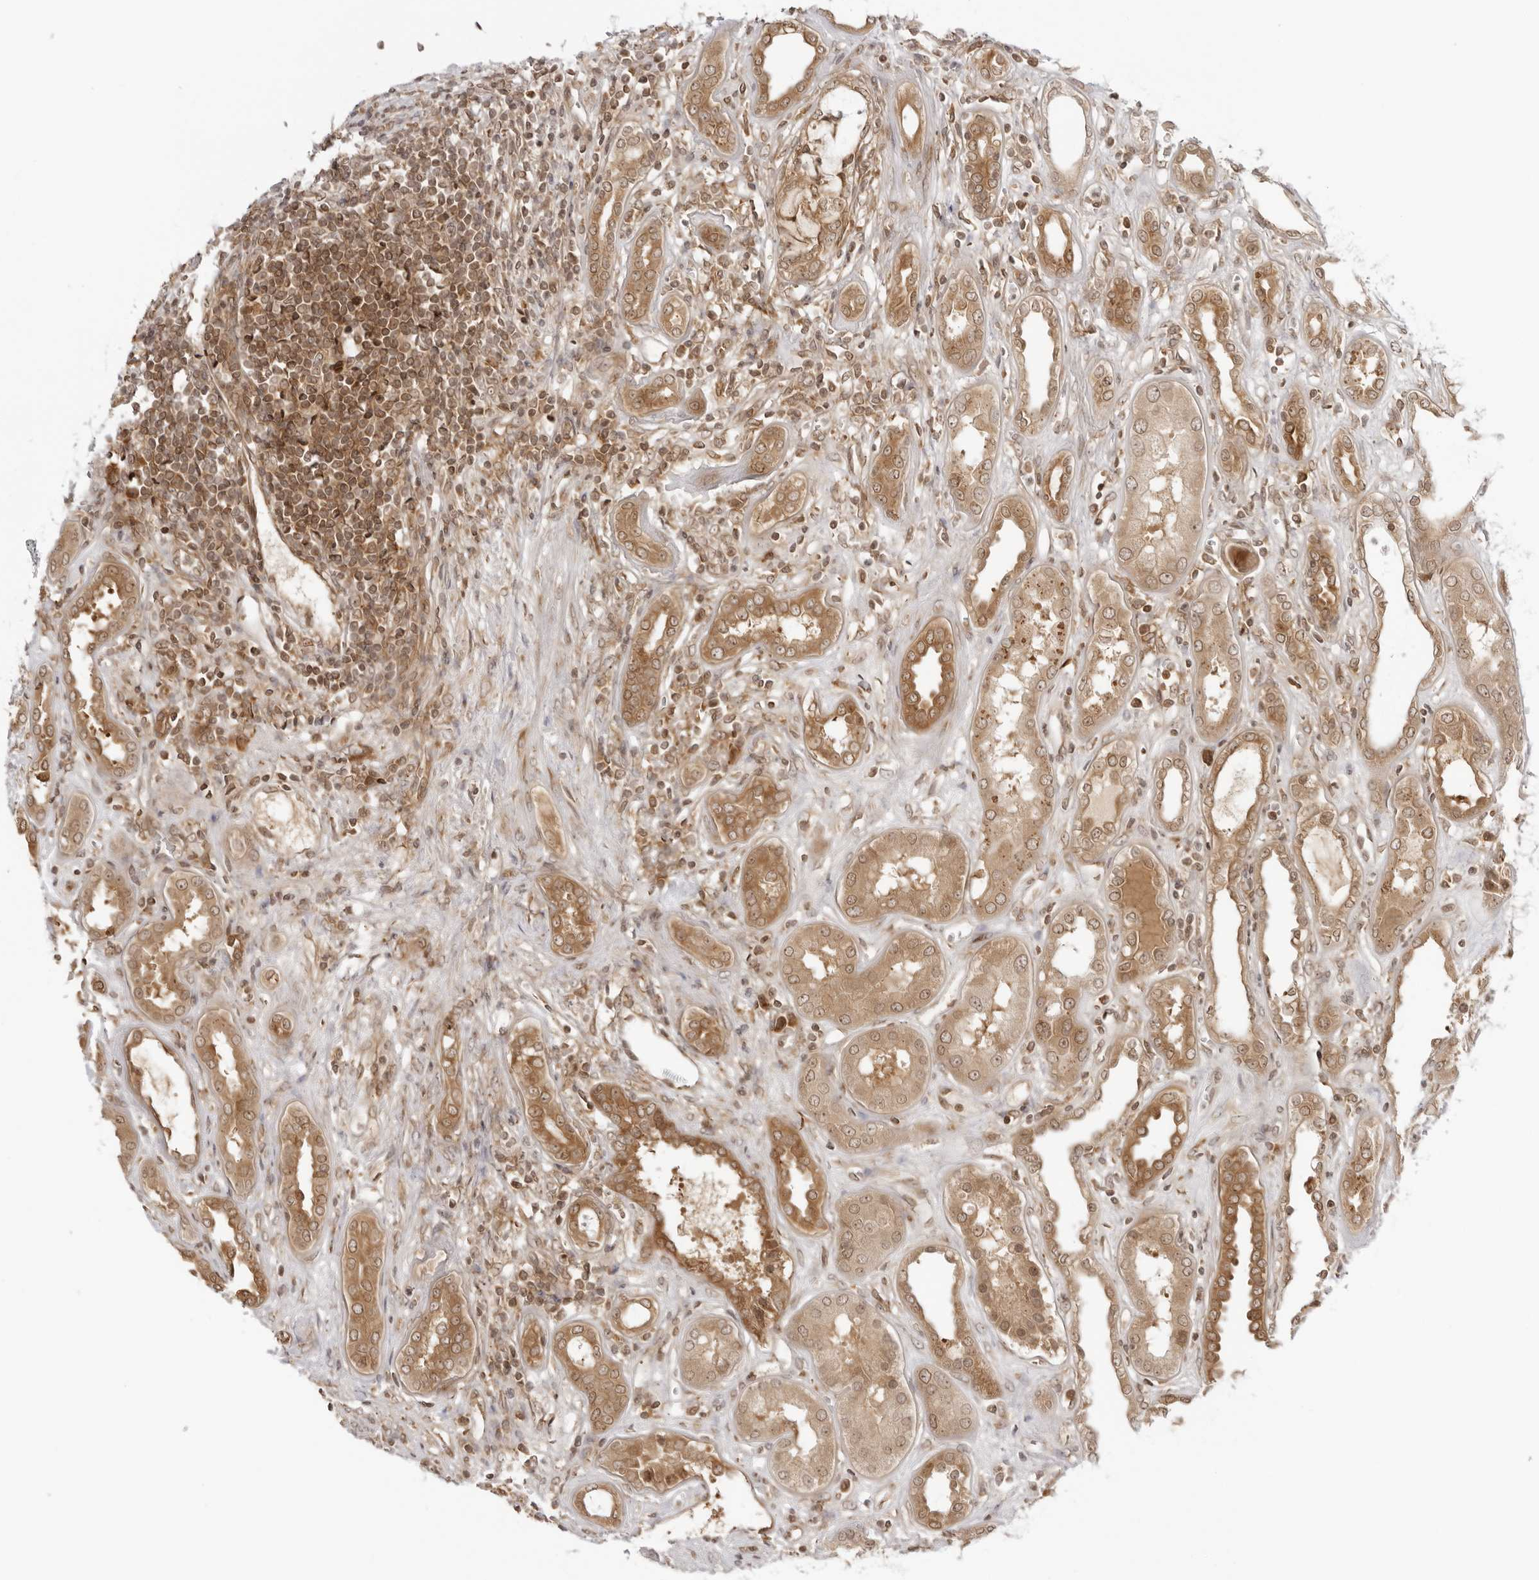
{"staining": {"intensity": "moderate", "quantity": "<25%", "location": "cytoplasmic/membranous"}, "tissue": "kidney", "cell_type": "Cells in glomeruli", "image_type": "normal", "snomed": [{"axis": "morphology", "description": "Normal tissue, NOS"}, {"axis": "topography", "description": "Kidney"}], "caption": "About <25% of cells in glomeruli in unremarkable kidney demonstrate moderate cytoplasmic/membranous protein staining as visualized by brown immunohistochemical staining.", "gene": "PRRC2C", "patient": {"sex": "male", "age": 59}}